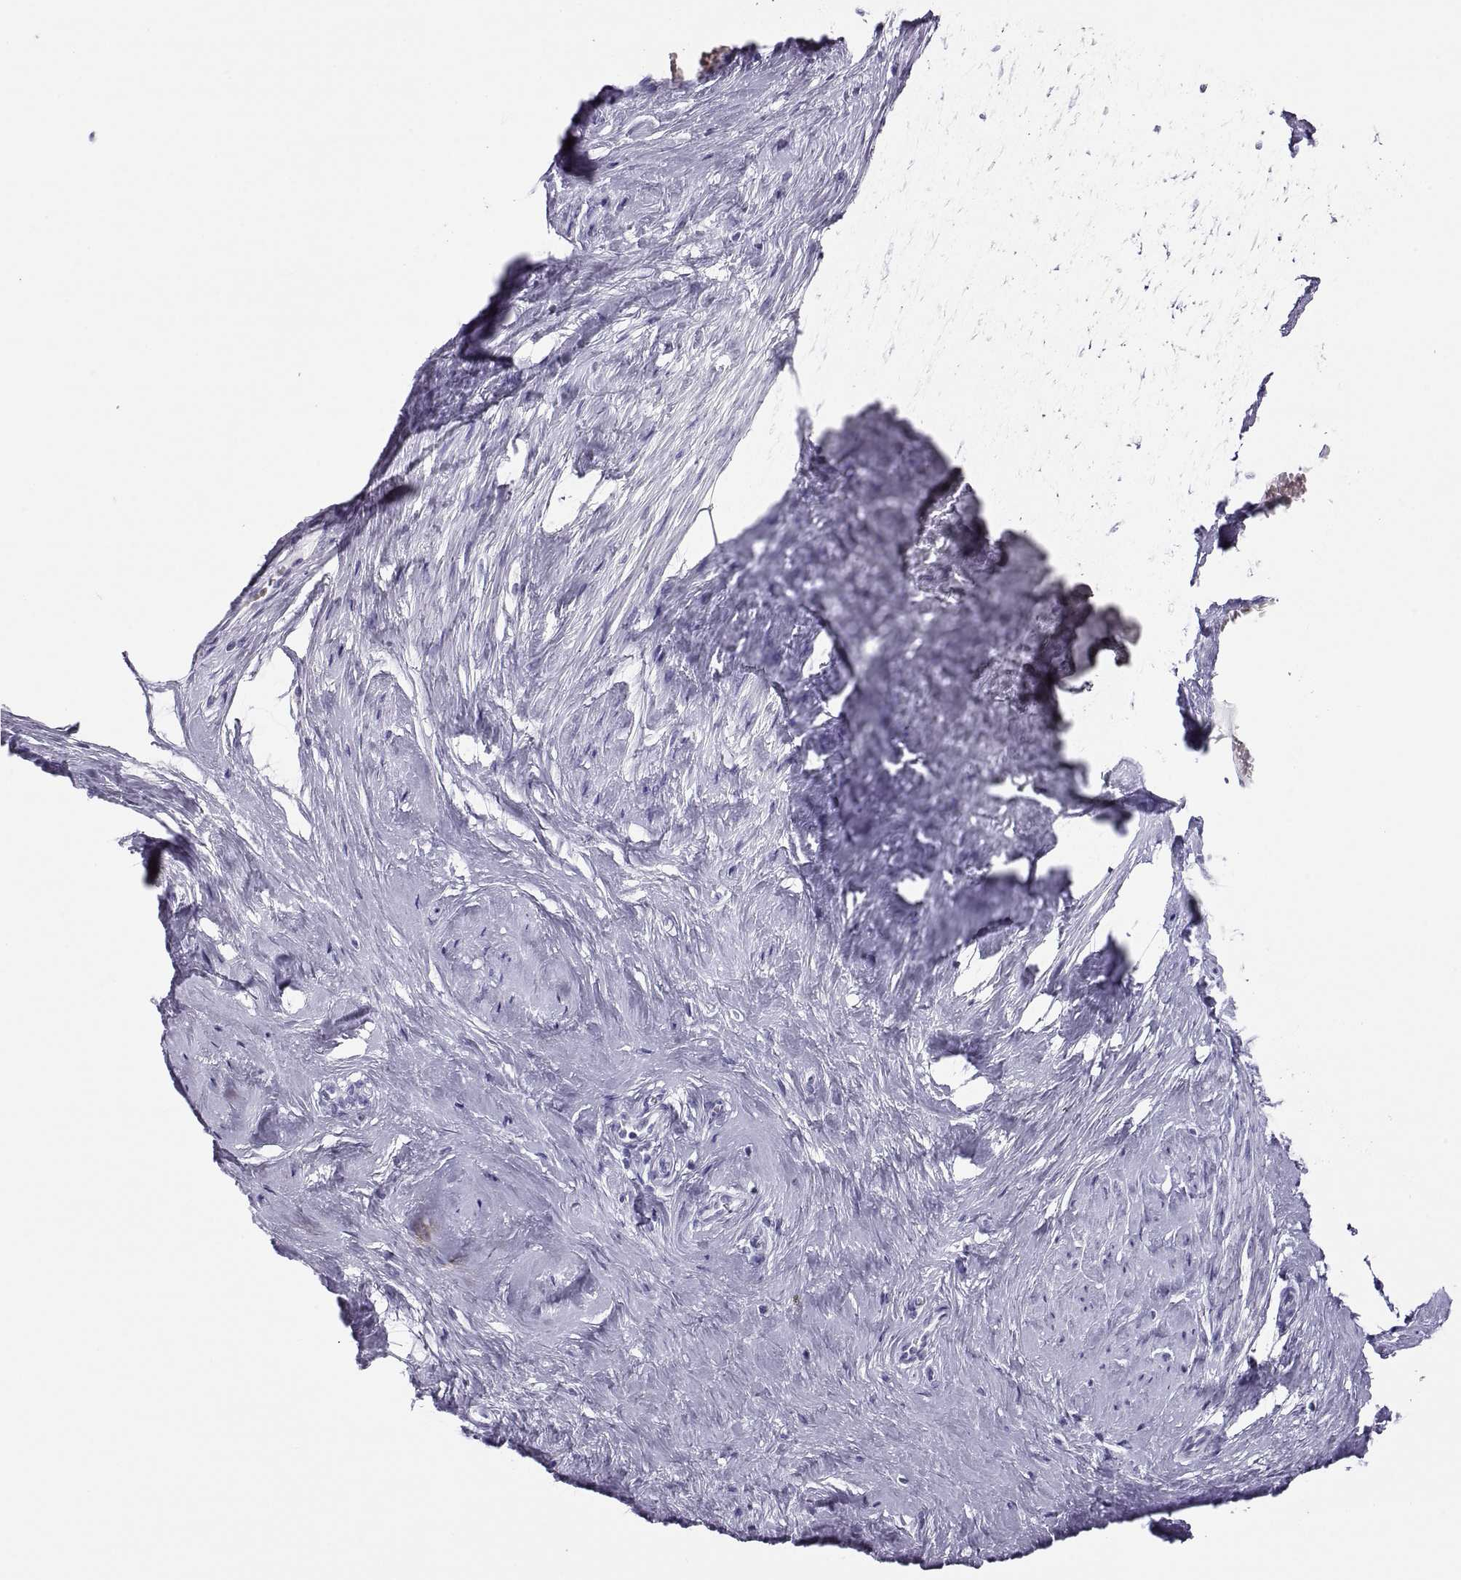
{"staining": {"intensity": "negative", "quantity": "none", "location": "none"}, "tissue": "cervical cancer", "cell_type": "Tumor cells", "image_type": "cancer", "snomed": [{"axis": "morphology", "description": "Squamous cell carcinoma, NOS"}, {"axis": "topography", "description": "Cervix"}], "caption": "Cervical squamous cell carcinoma was stained to show a protein in brown. There is no significant positivity in tumor cells.", "gene": "SEMG1", "patient": {"sex": "female", "age": 51}}